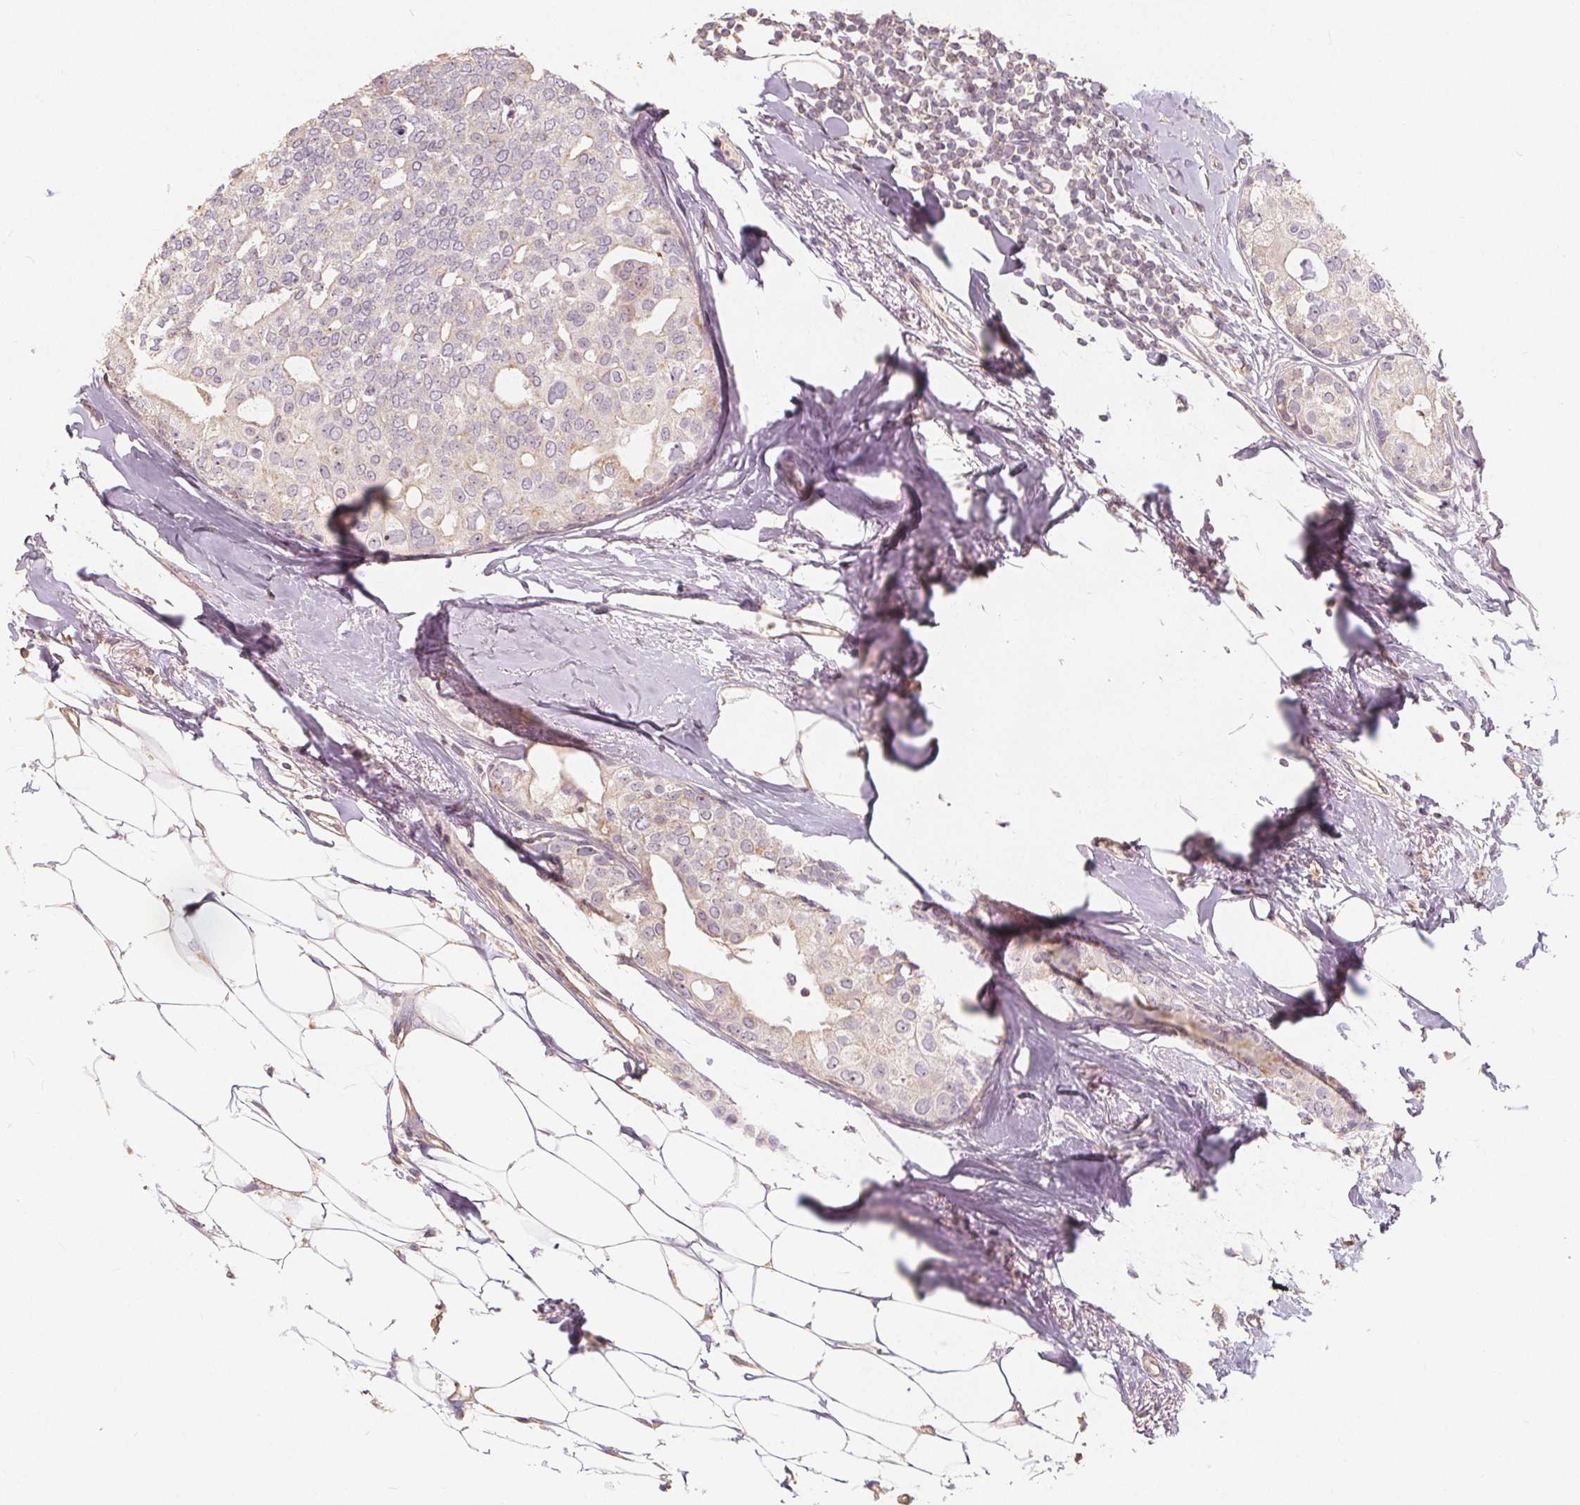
{"staining": {"intensity": "negative", "quantity": "none", "location": "none"}, "tissue": "breast cancer", "cell_type": "Tumor cells", "image_type": "cancer", "snomed": [{"axis": "morphology", "description": "Duct carcinoma"}, {"axis": "topography", "description": "Breast"}], "caption": "Immunohistochemical staining of human breast cancer (invasive ductal carcinoma) exhibits no significant positivity in tumor cells.", "gene": "DRC3", "patient": {"sex": "female", "age": 40}}